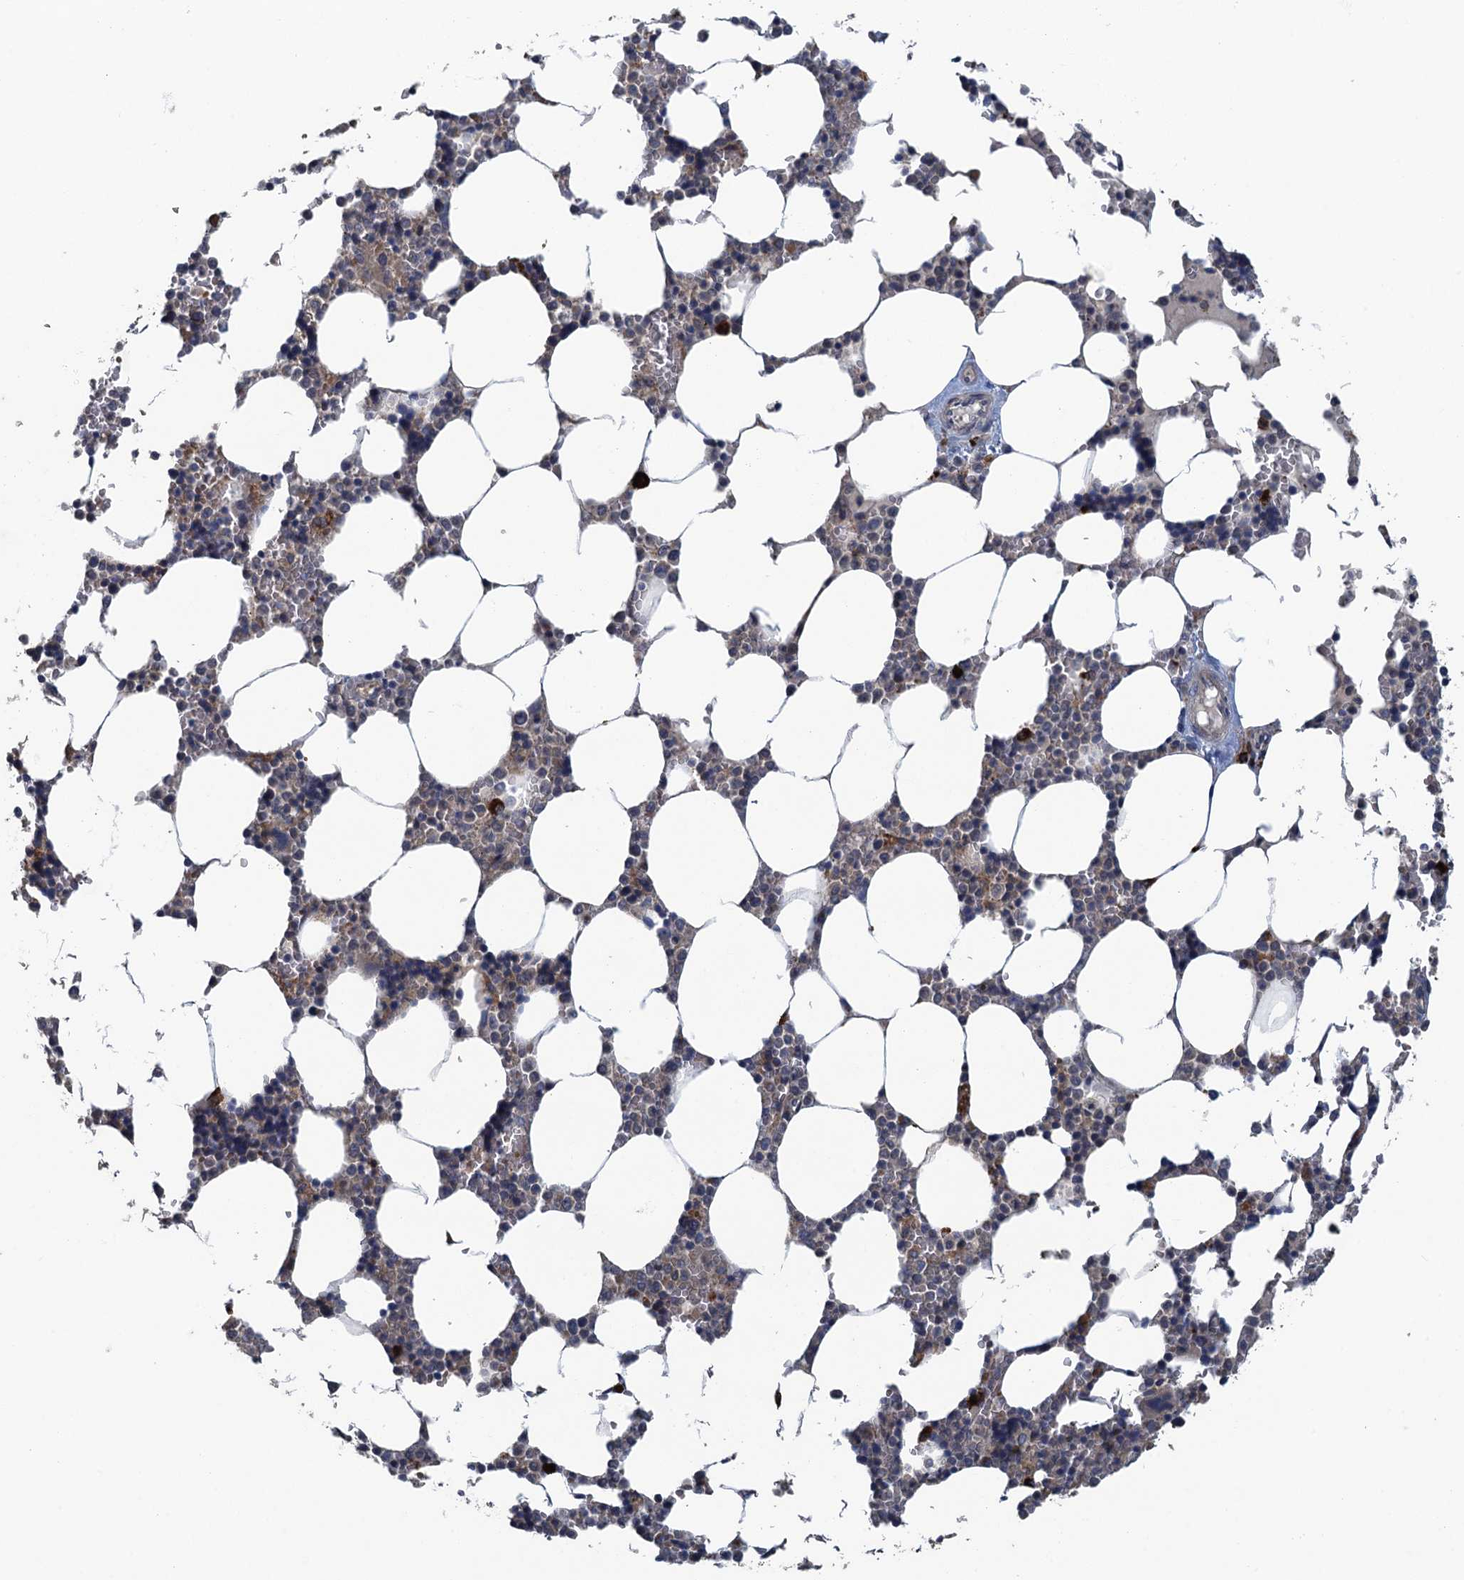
{"staining": {"intensity": "moderate", "quantity": "25%-75%", "location": "cytoplasmic/membranous"}, "tissue": "bone marrow", "cell_type": "Hematopoietic cells", "image_type": "normal", "snomed": [{"axis": "morphology", "description": "Normal tissue, NOS"}, {"axis": "topography", "description": "Bone marrow"}], "caption": "Immunohistochemical staining of normal bone marrow displays medium levels of moderate cytoplasmic/membranous staining in approximately 25%-75% of hematopoietic cells. Using DAB (3,3'-diaminobenzidine) (brown) and hematoxylin (blue) stains, captured at high magnification using brightfield microscopy.", "gene": "KBTBD8", "patient": {"sex": "male", "age": 64}}